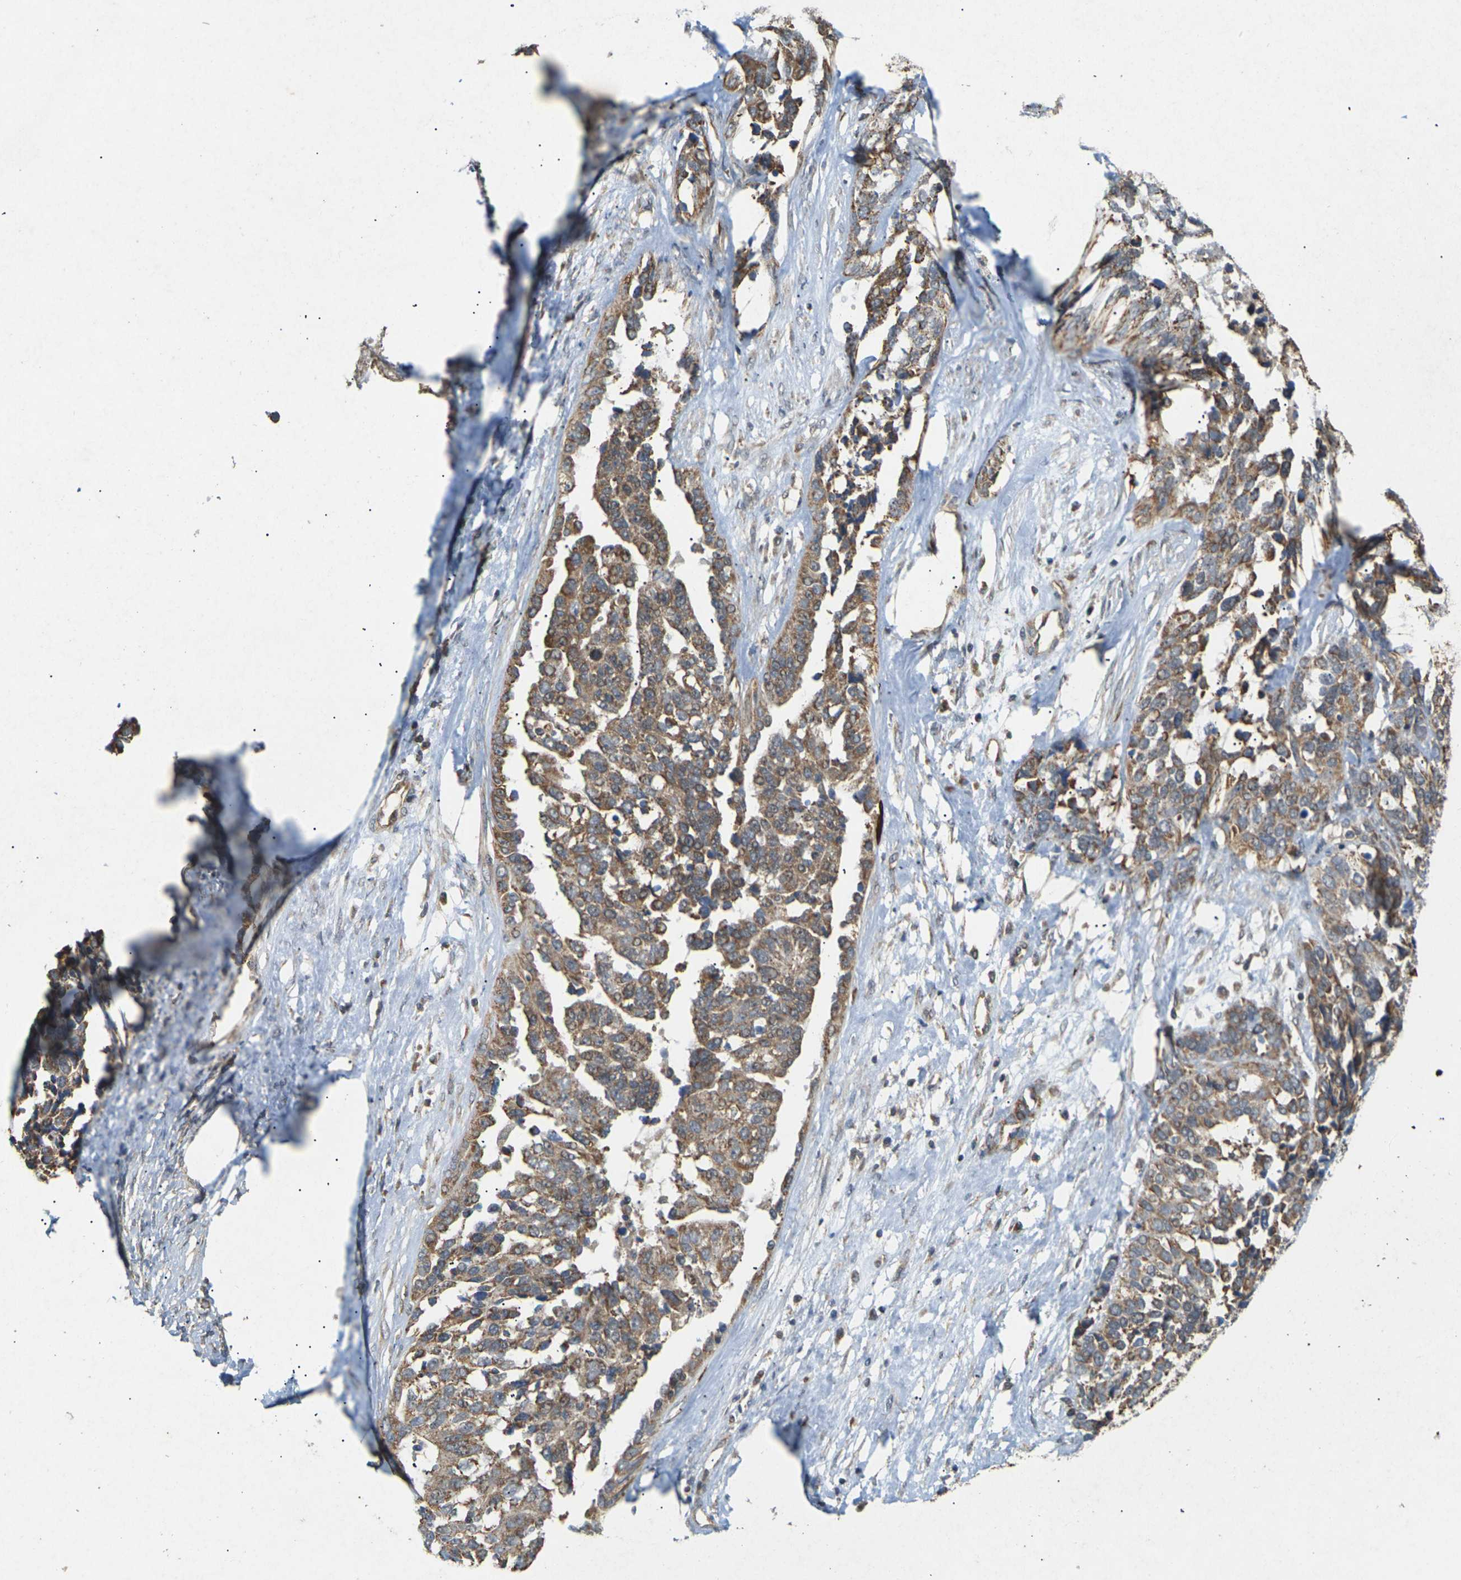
{"staining": {"intensity": "moderate", "quantity": ">75%", "location": "cytoplasmic/membranous"}, "tissue": "ovarian cancer", "cell_type": "Tumor cells", "image_type": "cancer", "snomed": [{"axis": "morphology", "description": "Cystadenocarcinoma, serous, NOS"}, {"axis": "topography", "description": "Ovary"}], "caption": "Protein staining shows moderate cytoplasmic/membranous expression in approximately >75% of tumor cells in ovarian cancer (serous cystadenocarcinoma).", "gene": "KSR1", "patient": {"sex": "female", "age": 44}}